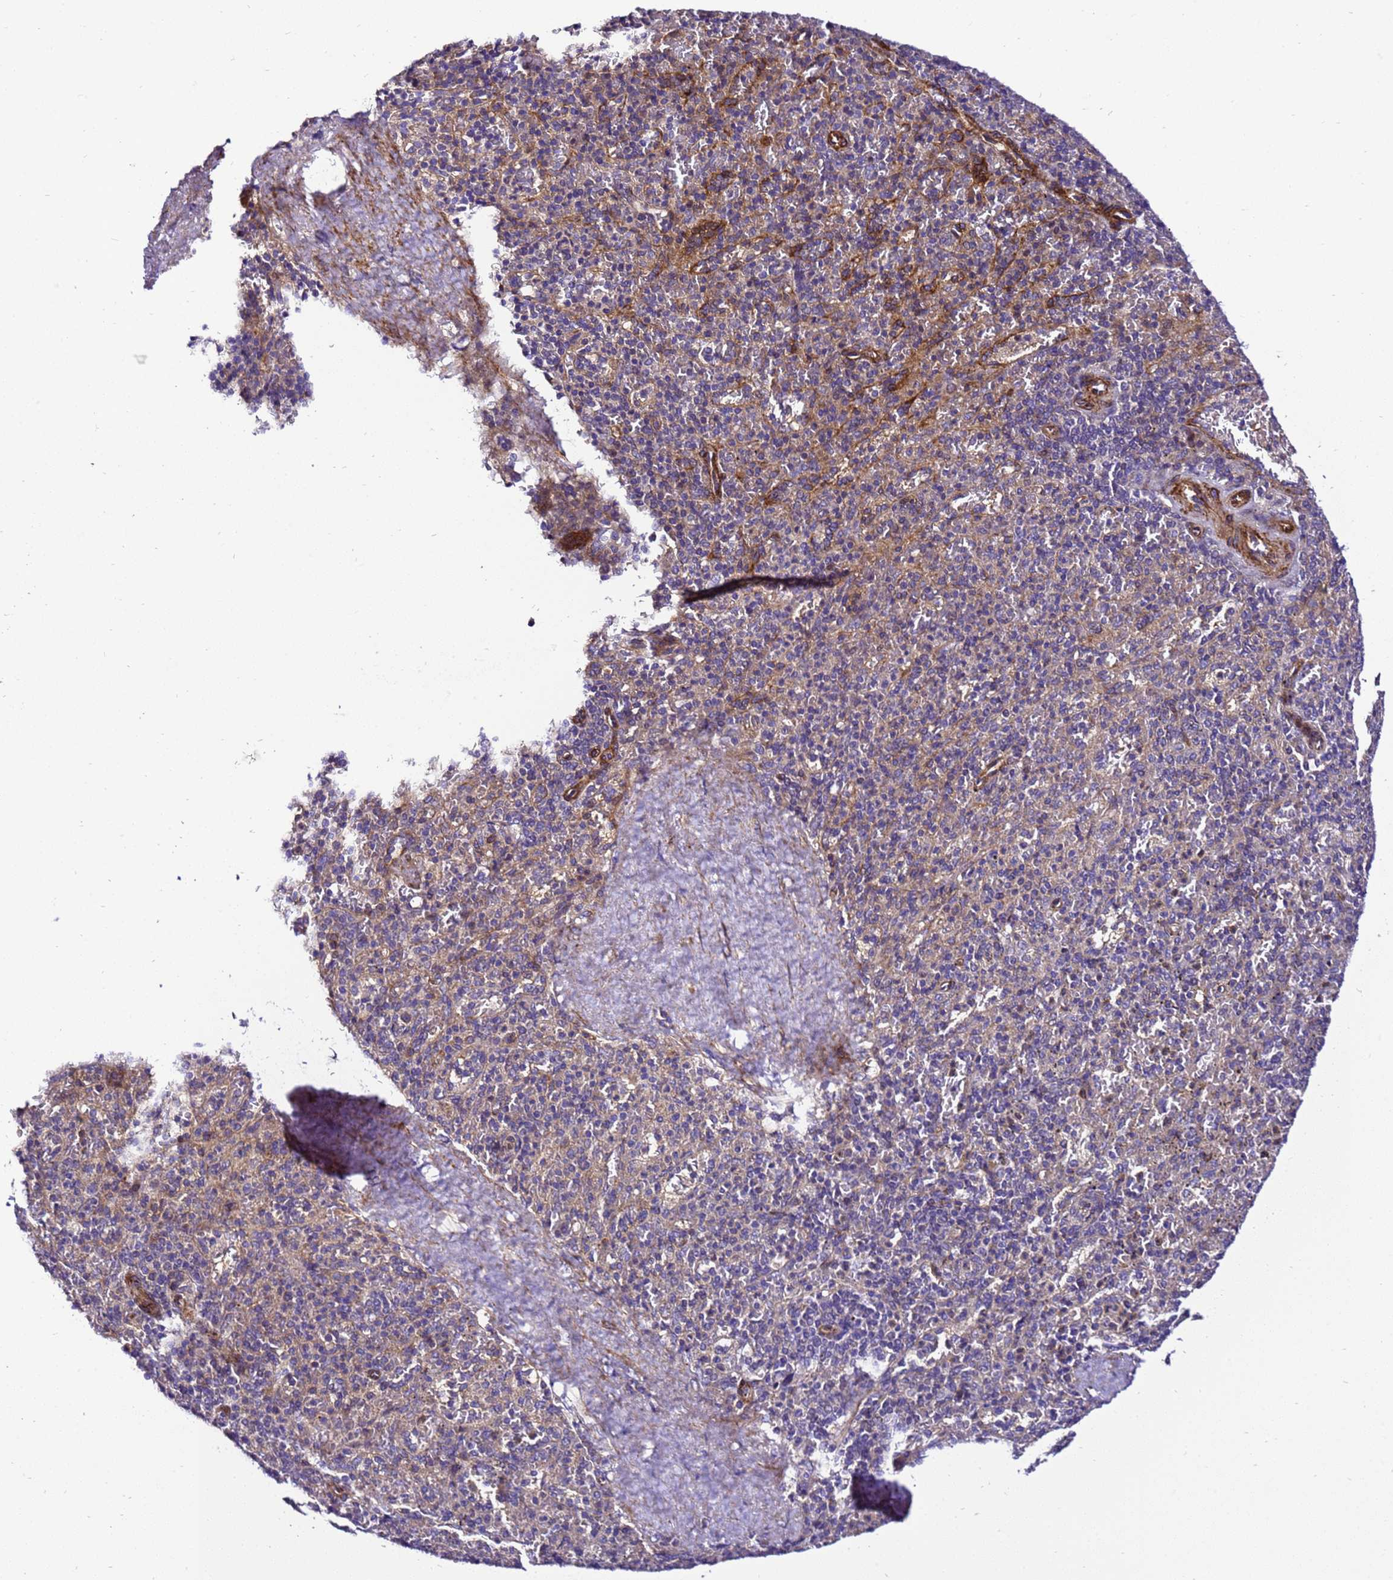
{"staining": {"intensity": "negative", "quantity": "none", "location": "none"}, "tissue": "spleen", "cell_type": "Cells in red pulp", "image_type": "normal", "snomed": [{"axis": "morphology", "description": "Normal tissue, NOS"}, {"axis": "topography", "description": "Spleen"}], "caption": "A photomicrograph of spleen stained for a protein exhibits no brown staining in cells in red pulp. (Immunohistochemistry (ihc), brightfield microscopy, high magnification).", "gene": "ZNF417", "patient": {"sex": "male", "age": 82}}